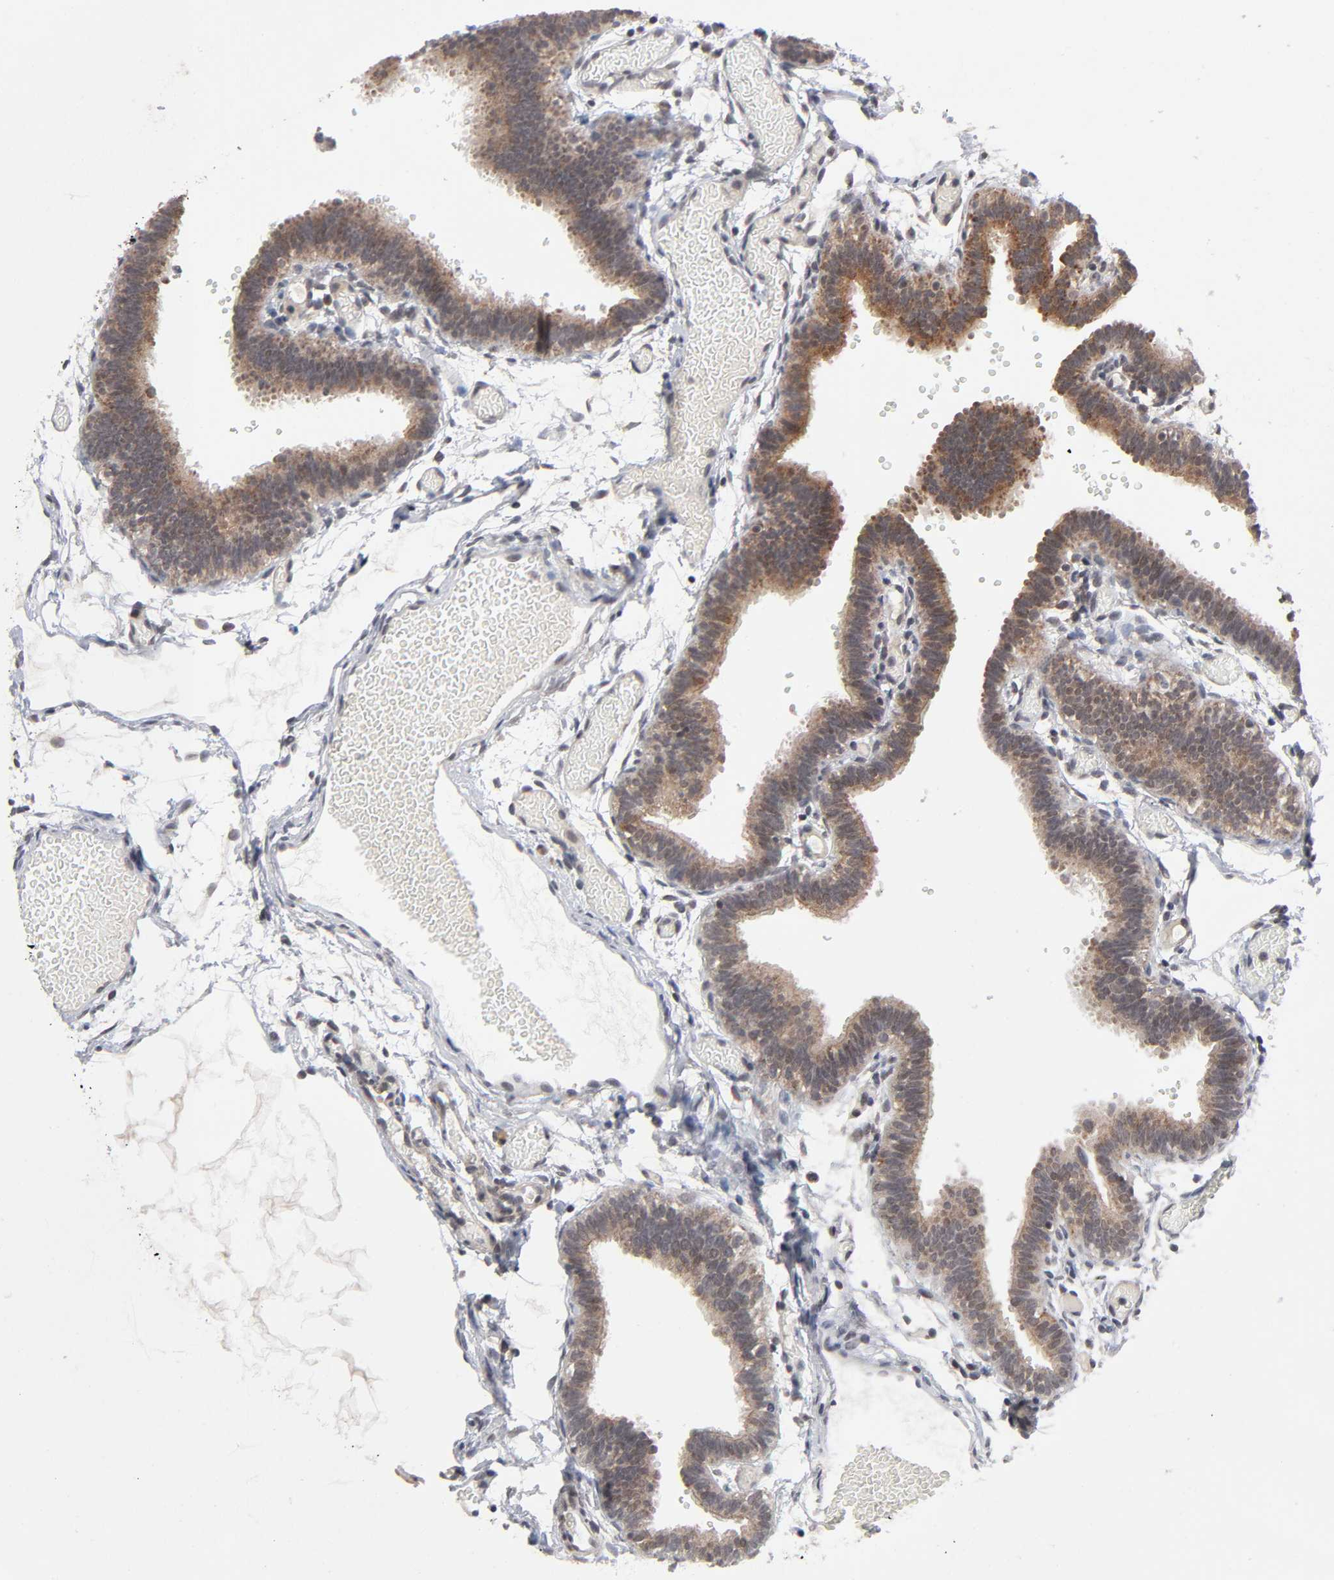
{"staining": {"intensity": "moderate", "quantity": ">75%", "location": "cytoplasmic/membranous,nuclear"}, "tissue": "fallopian tube", "cell_type": "Glandular cells", "image_type": "normal", "snomed": [{"axis": "morphology", "description": "Normal tissue, NOS"}, {"axis": "topography", "description": "Fallopian tube"}], "caption": "Fallopian tube stained with a brown dye demonstrates moderate cytoplasmic/membranous,nuclear positive expression in approximately >75% of glandular cells.", "gene": "AUH", "patient": {"sex": "female", "age": 29}}